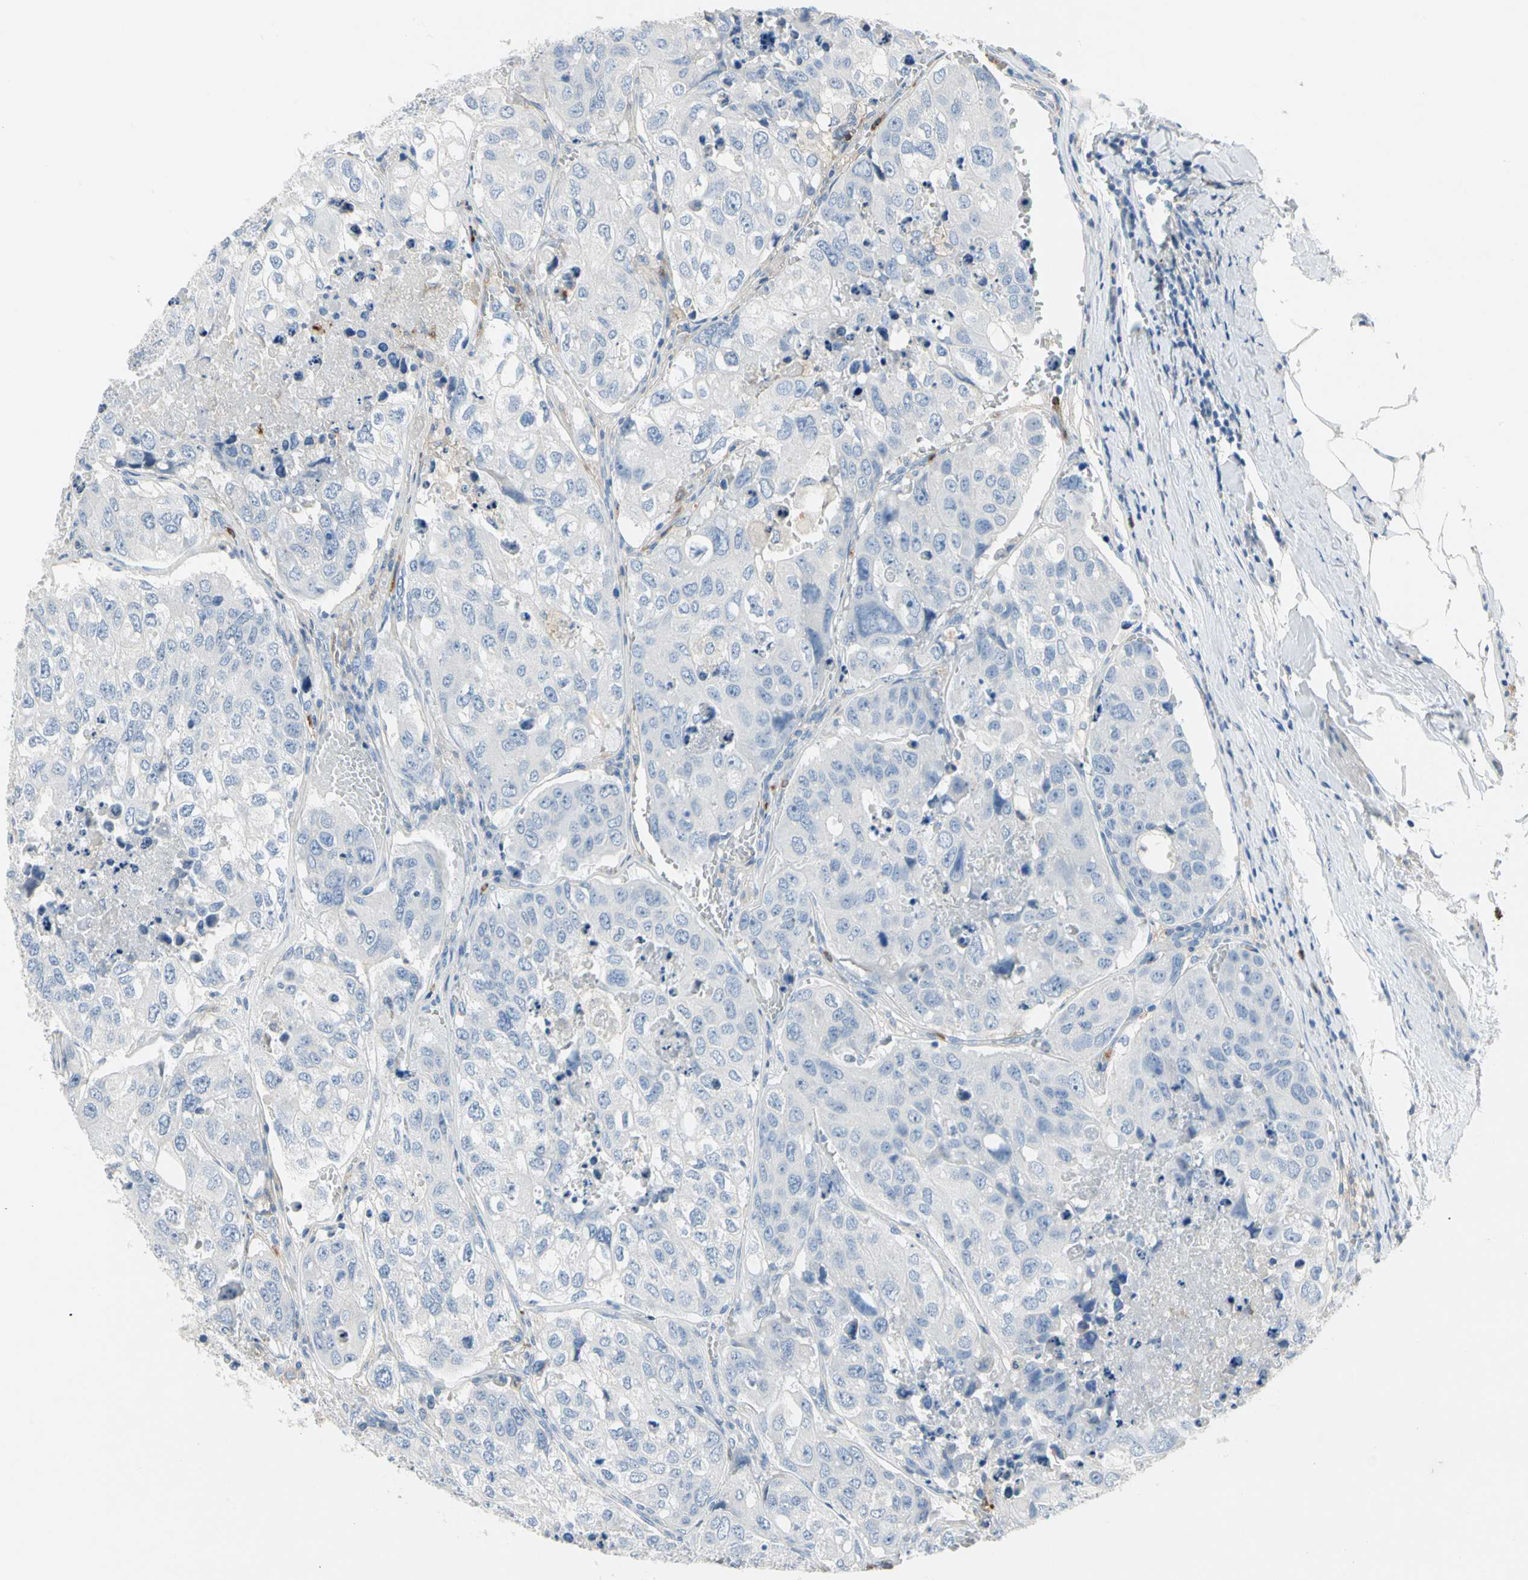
{"staining": {"intensity": "negative", "quantity": "none", "location": "none"}, "tissue": "urothelial cancer", "cell_type": "Tumor cells", "image_type": "cancer", "snomed": [{"axis": "morphology", "description": "Urothelial carcinoma, High grade"}, {"axis": "topography", "description": "Lymph node"}, {"axis": "topography", "description": "Urinary bladder"}], "caption": "DAB immunohistochemical staining of urothelial cancer exhibits no significant expression in tumor cells.", "gene": "CLEC4A", "patient": {"sex": "male", "age": 51}}